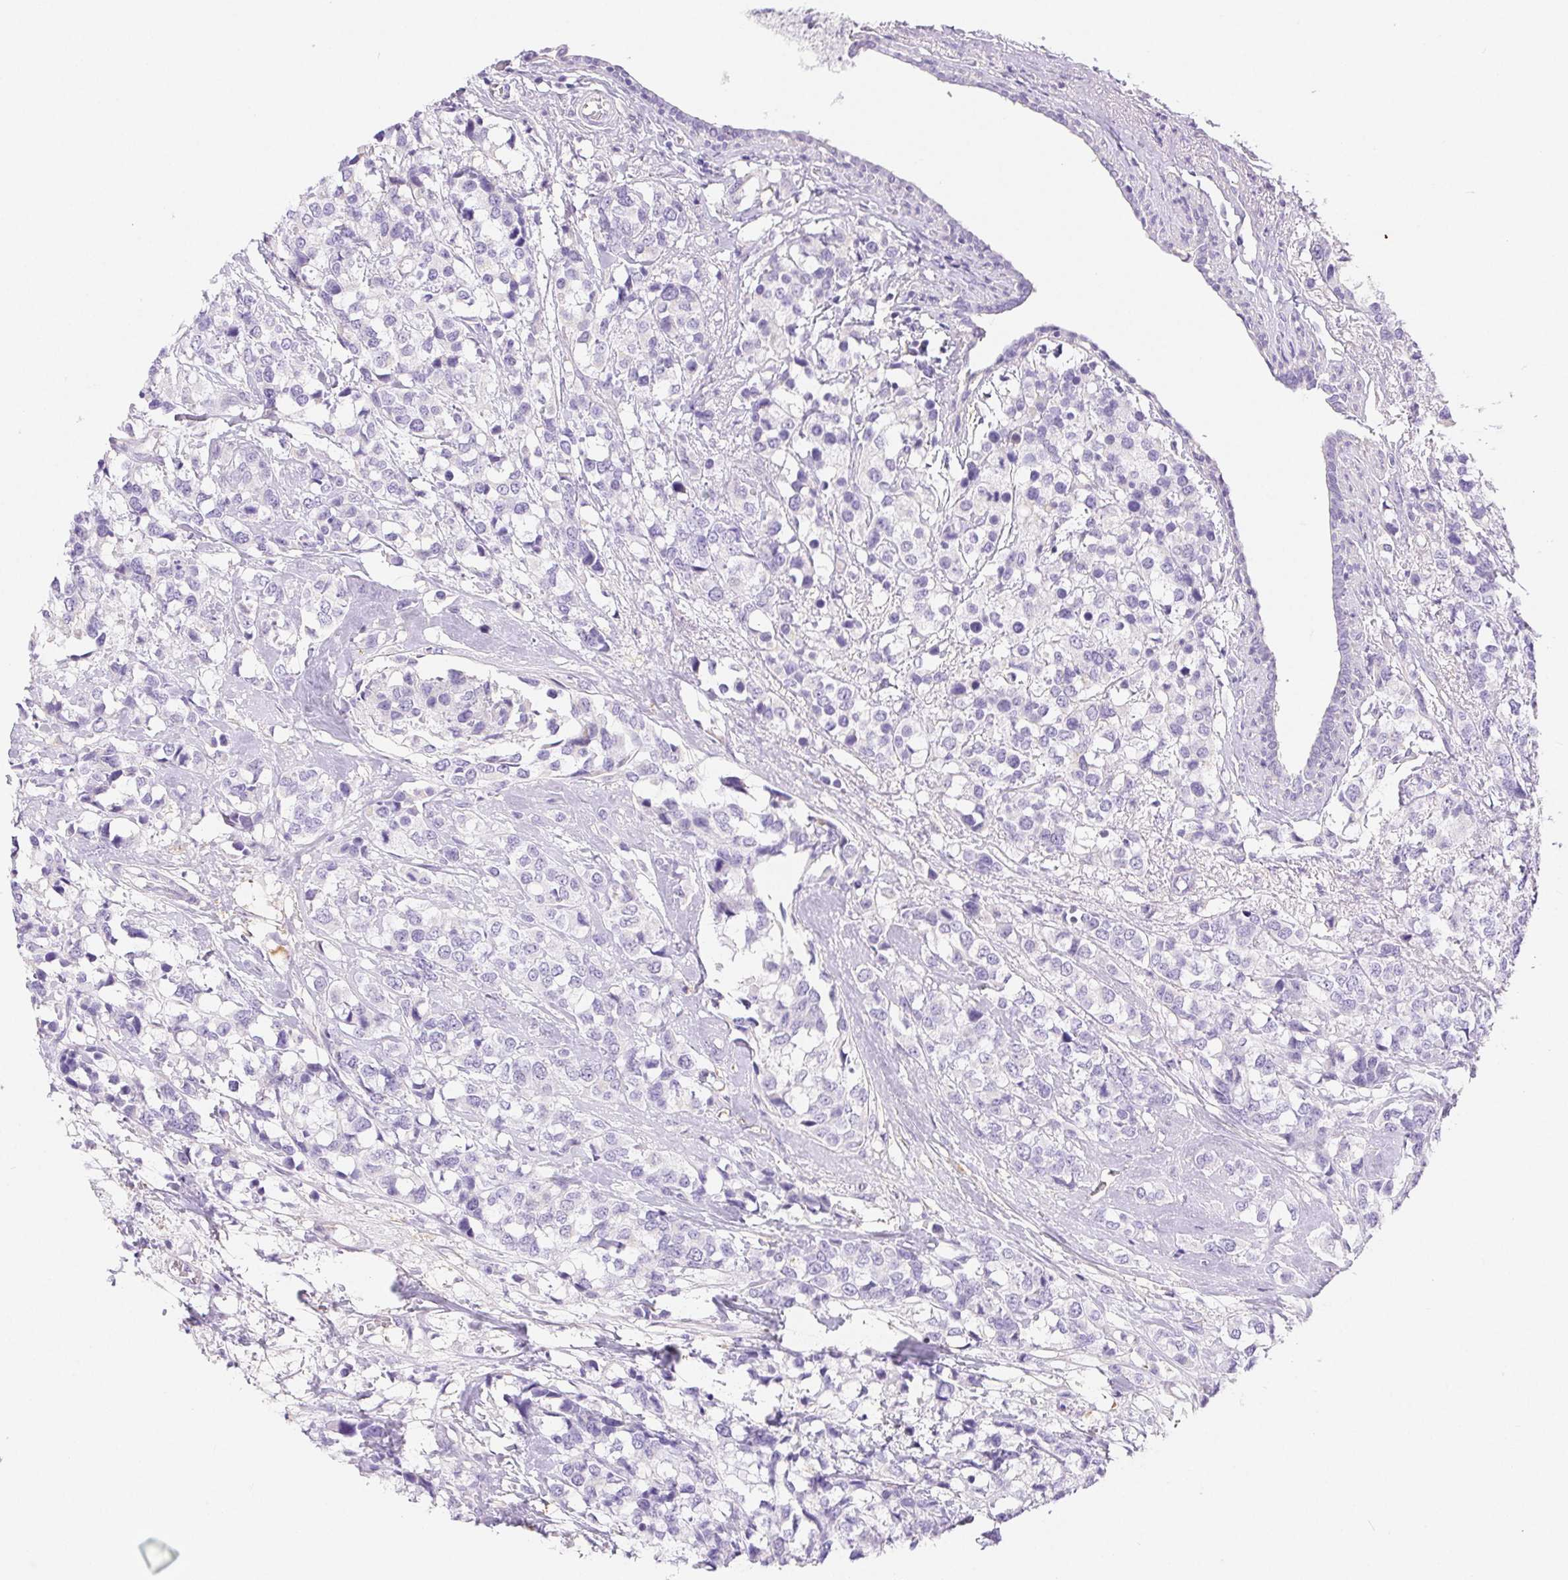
{"staining": {"intensity": "negative", "quantity": "none", "location": "none"}, "tissue": "breast cancer", "cell_type": "Tumor cells", "image_type": "cancer", "snomed": [{"axis": "morphology", "description": "Lobular carcinoma"}, {"axis": "topography", "description": "Breast"}], "caption": "Immunohistochemistry (IHC) of human breast cancer reveals no staining in tumor cells.", "gene": "PNLIP", "patient": {"sex": "female", "age": 59}}